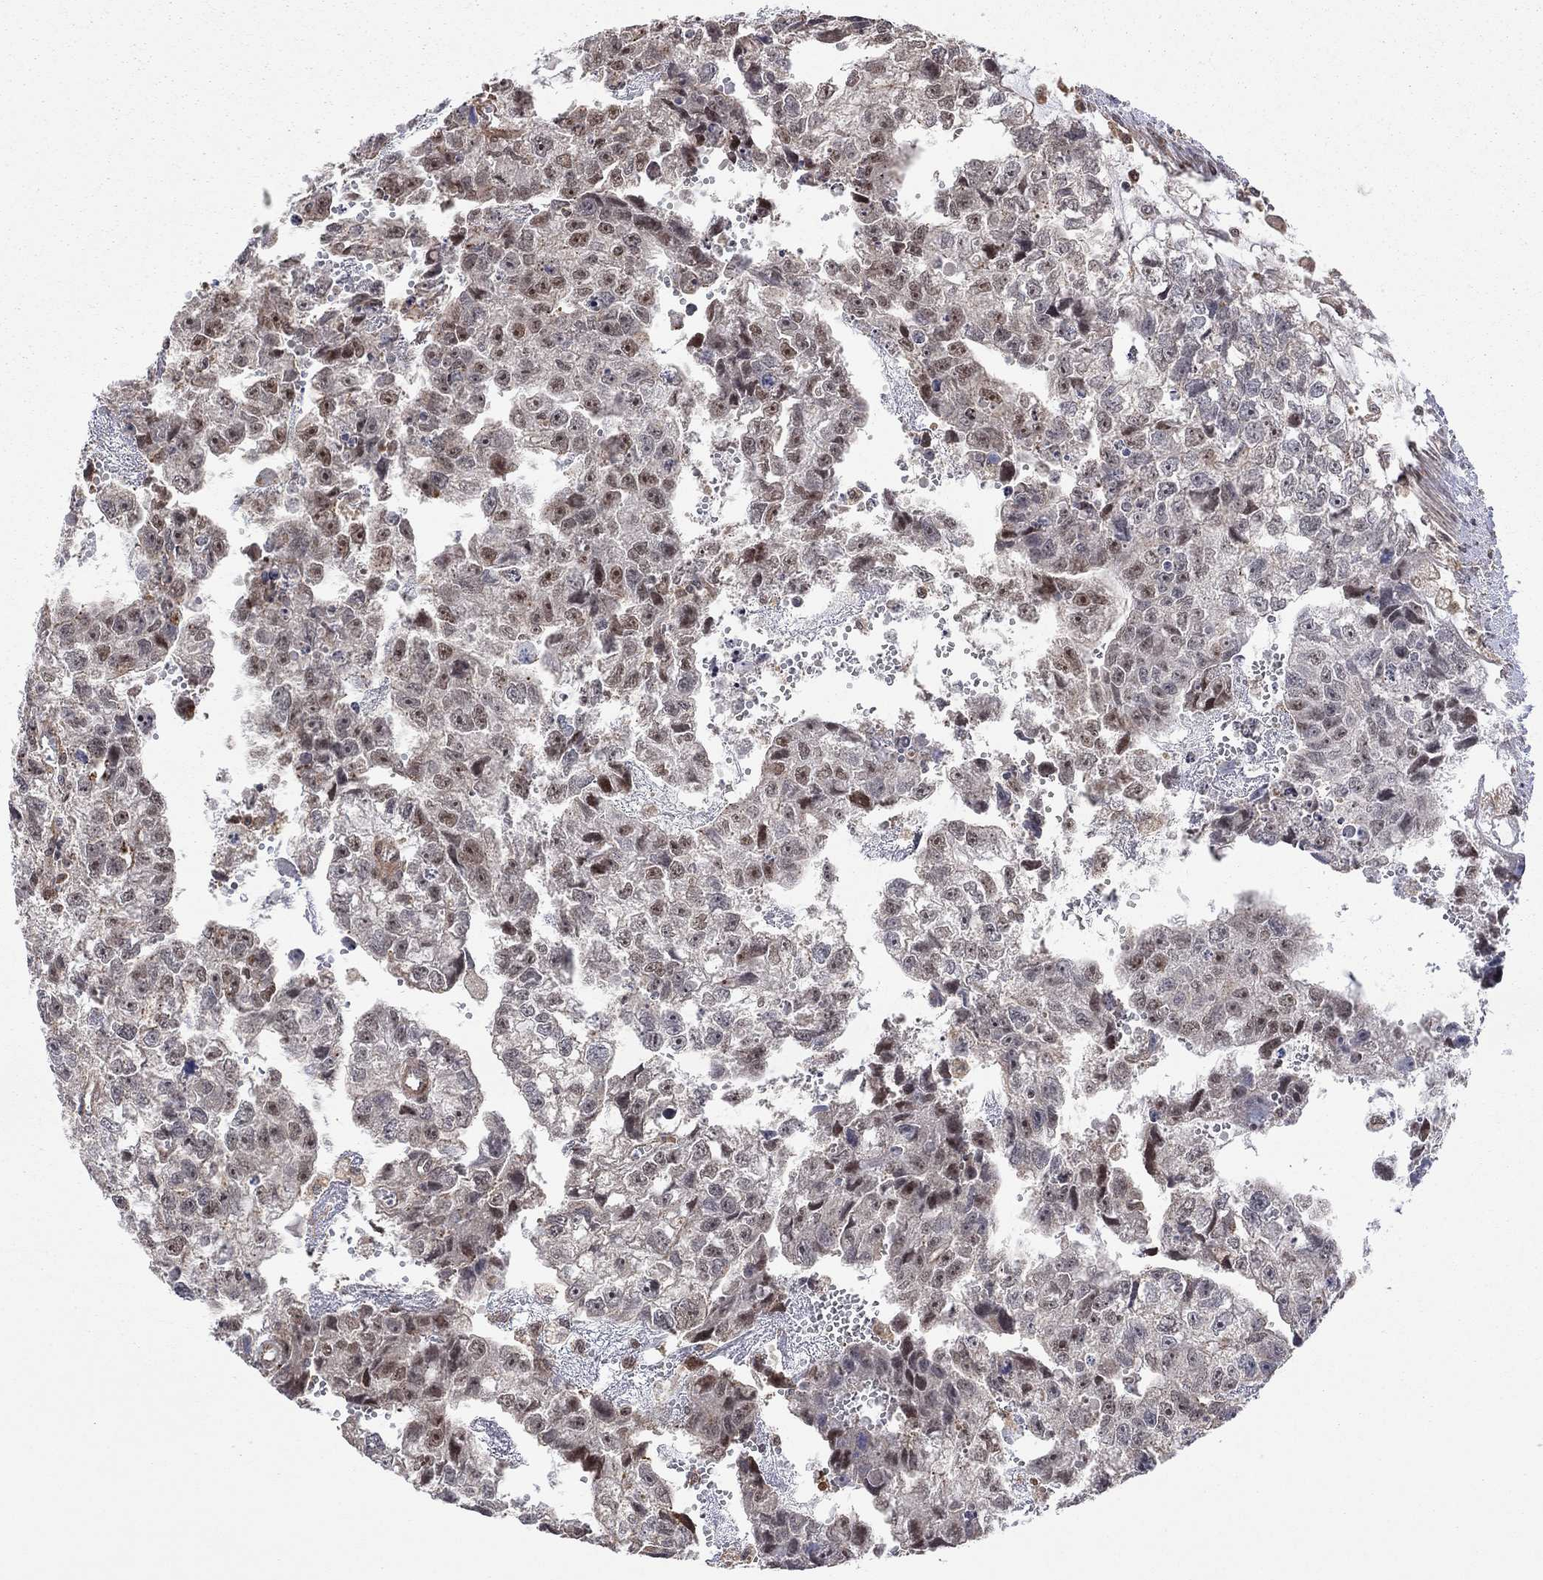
{"staining": {"intensity": "strong", "quantity": "<25%", "location": "nuclear"}, "tissue": "testis cancer", "cell_type": "Tumor cells", "image_type": "cancer", "snomed": [{"axis": "morphology", "description": "Carcinoma, Embryonal, NOS"}, {"axis": "morphology", "description": "Teratoma, malignant, NOS"}, {"axis": "topography", "description": "Testis"}], "caption": "Human testis cancer (embryonal carcinoma) stained for a protein (brown) exhibits strong nuclear positive positivity in about <25% of tumor cells.", "gene": "TDP1", "patient": {"sex": "male", "age": 44}}